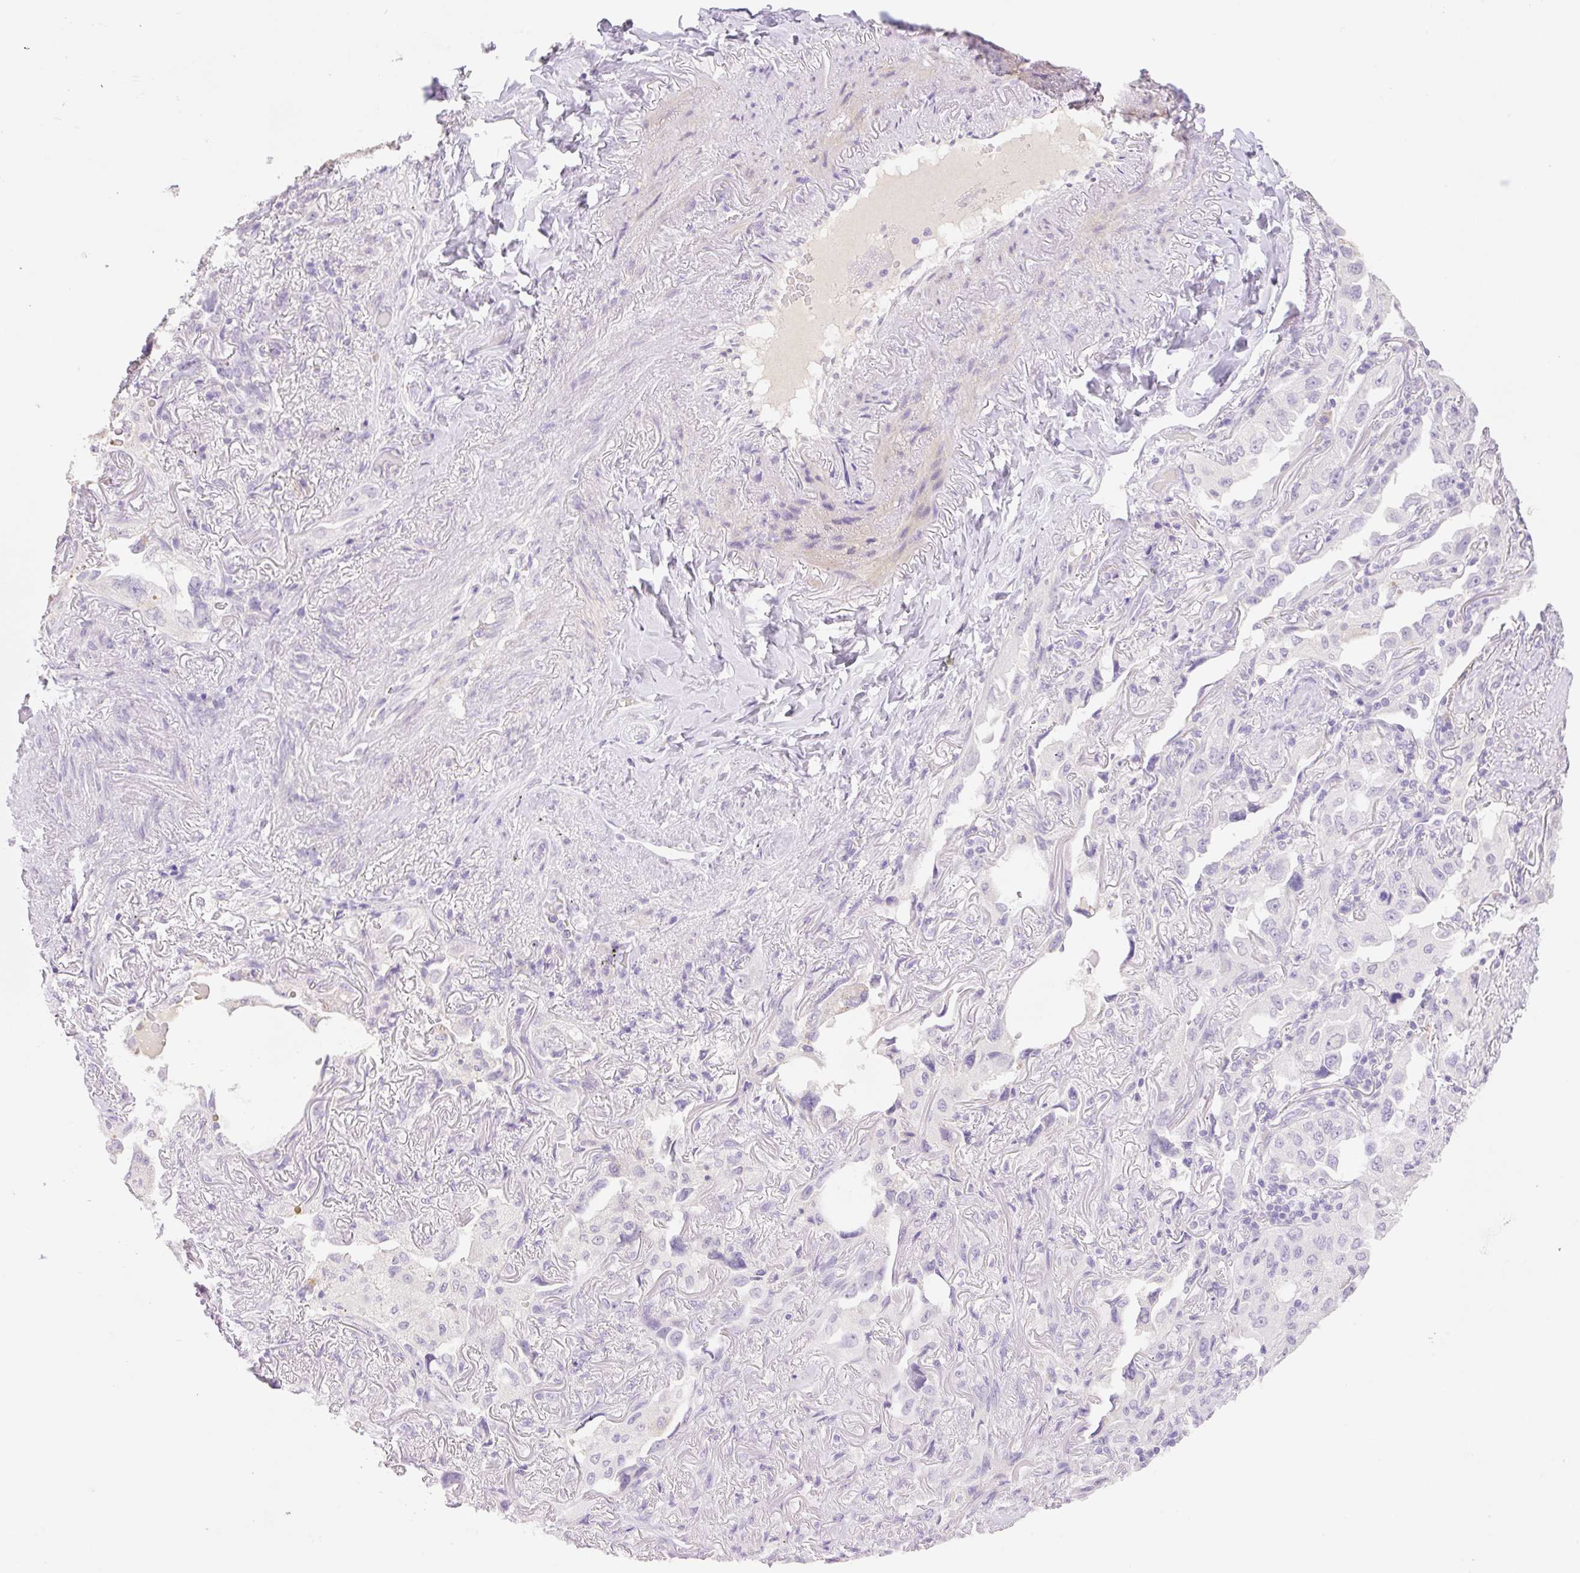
{"staining": {"intensity": "negative", "quantity": "none", "location": "none"}, "tissue": "lung cancer", "cell_type": "Tumor cells", "image_type": "cancer", "snomed": [{"axis": "morphology", "description": "Adenocarcinoma, NOS"}, {"axis": "topography", "description": "Lung"}], "caption": "The image reveals no staining of tumor cells in adenocarcinoma (lung).", "gene": "HCRTR2", "patient": {"sex": "female", "age": 69}}